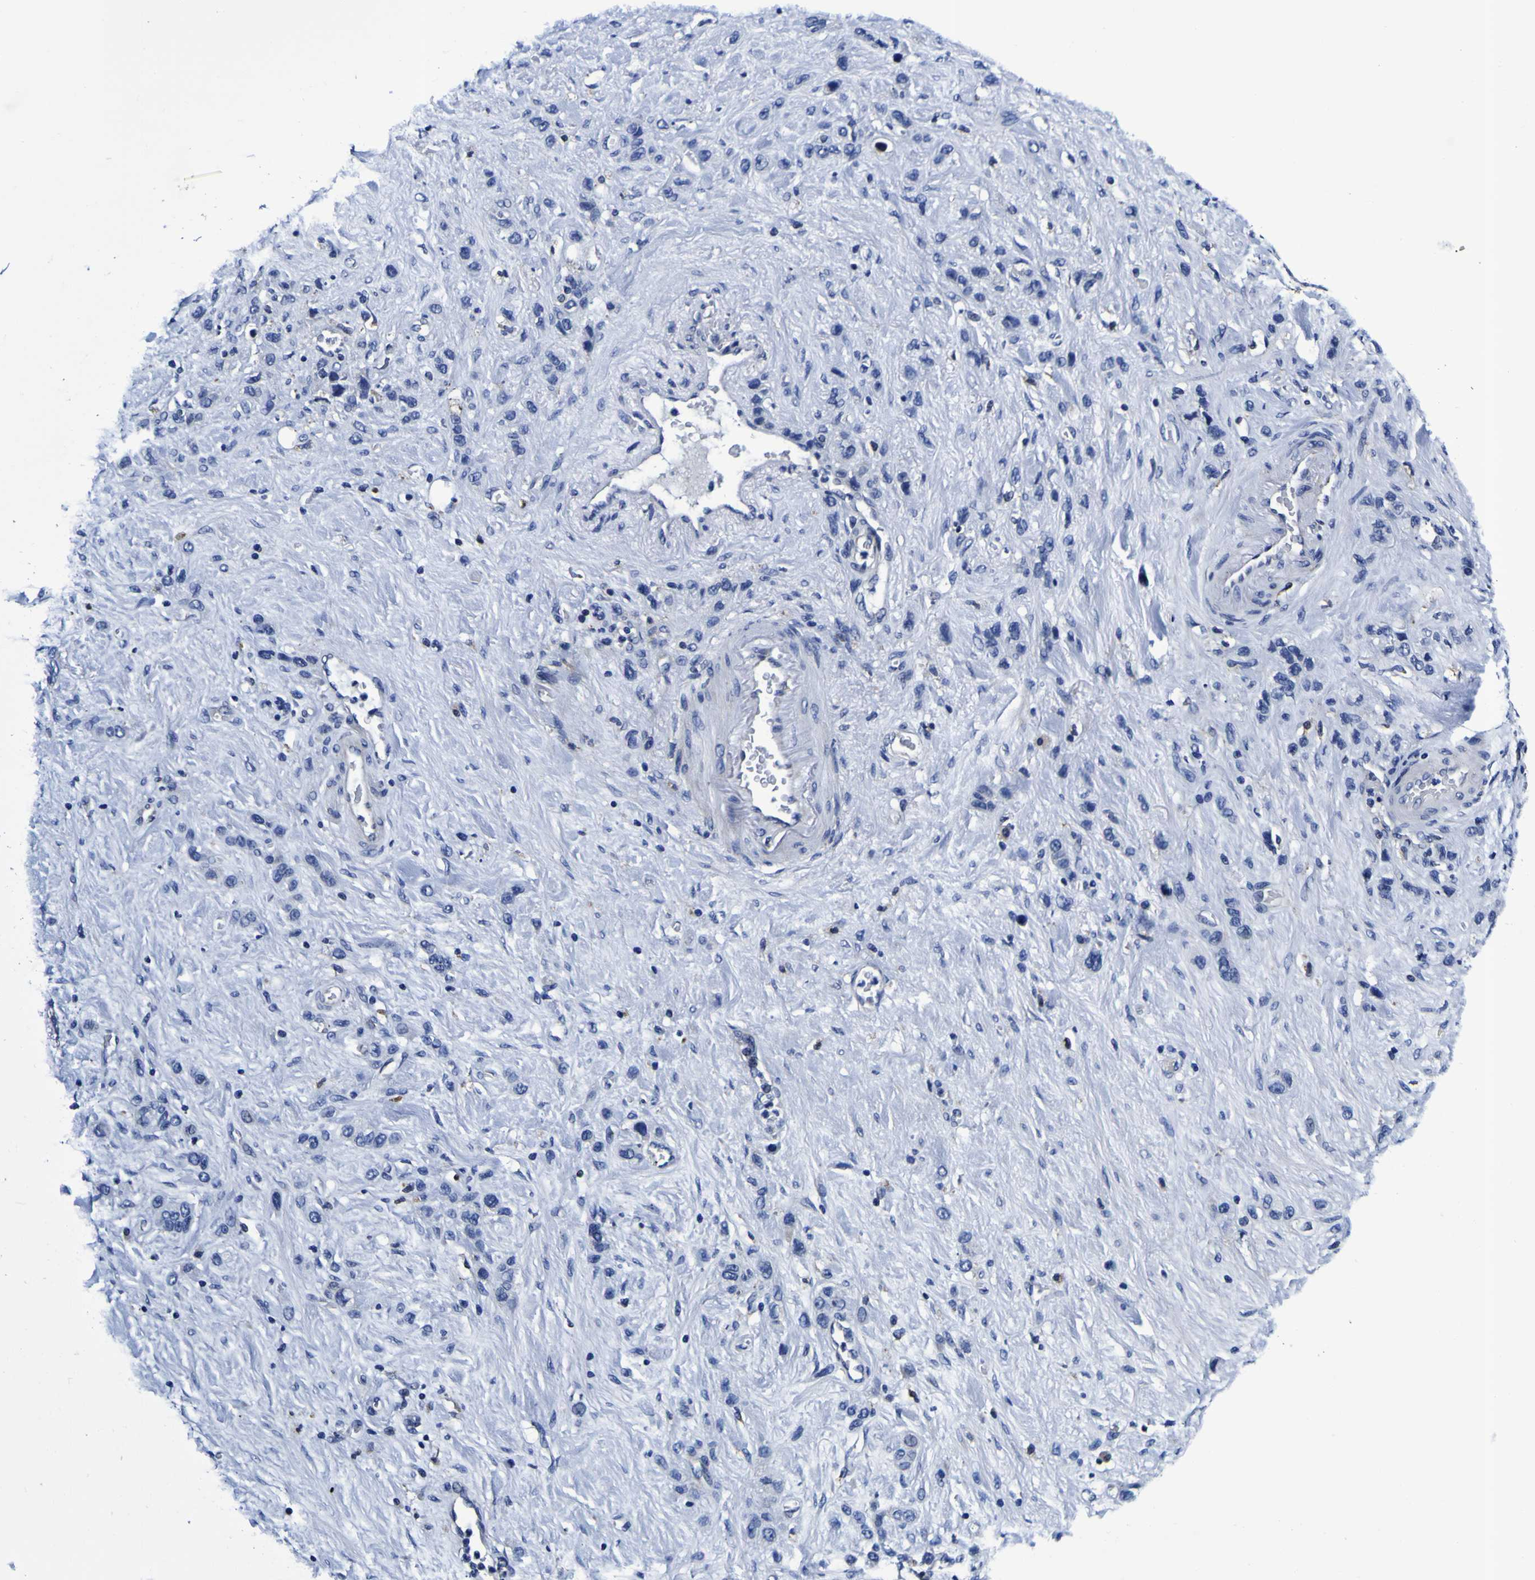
{"staining": {"intensity": "negative", "quantity": "none", "location": "none"}, "tissue": "stomach cancer", "cell_type": "Tumor cells", "image_type": "cancer", "snomed": [{"axis": "morphology", "description": "Adenocarcinoma, NOS"}, {"axis": "morphology", "description": "Adenocarcinoma, High grade"}, {"axis": "topography", "description": "Stomach, upper"}, {"axis": "topography", "description": "Stomach, lower"}], "caption": "An immunohistochemistry photomicrograph of adenocarcinoma (high-grade) (stomach) is shown. There is no staining in tumor cells of adenocarcinoma (high-grade) (stomach).", "gene": "GPX1", "patient": {"sex": "female", "age": 65}}